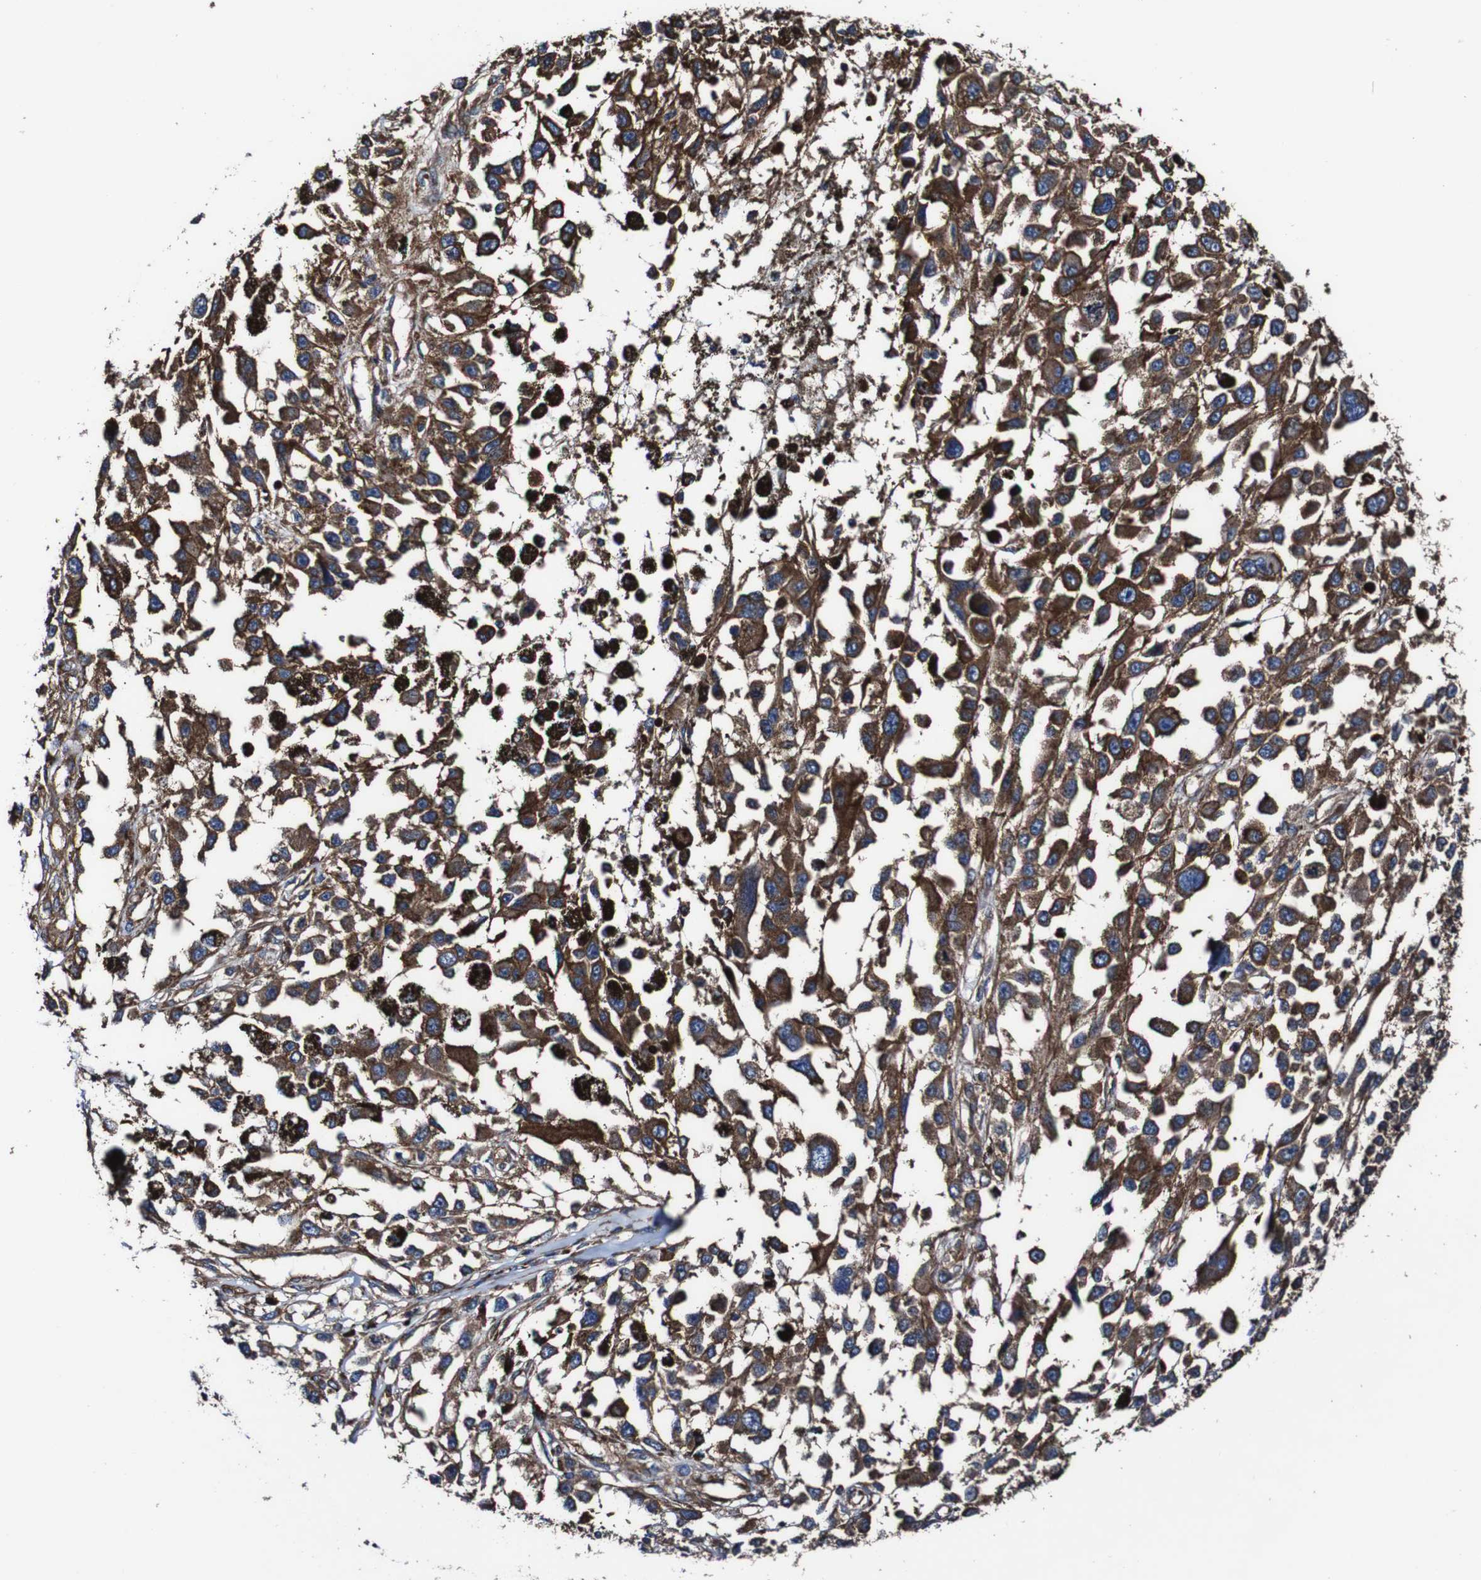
{"staining": {"intensity": "strong", "quantity": "25%-75%", "location": "cytoplasmic/membranous"}, "tissue": "melanoma", "cell_type": "Tumor cells", "image_type": "cancer", "snomed": [{"axis": "morphology", "description": "Malignant melanoma, Metastatic site"}, {"axis": "topography", "description": "Lymph node"}], "caption": "Strong cytoplasmic/membranous protein expression is present in approximately 25%-75% of tumor cells in melanoma.", "gene": "CSF1R", "patient": {"sex": "male", "age": 59}}